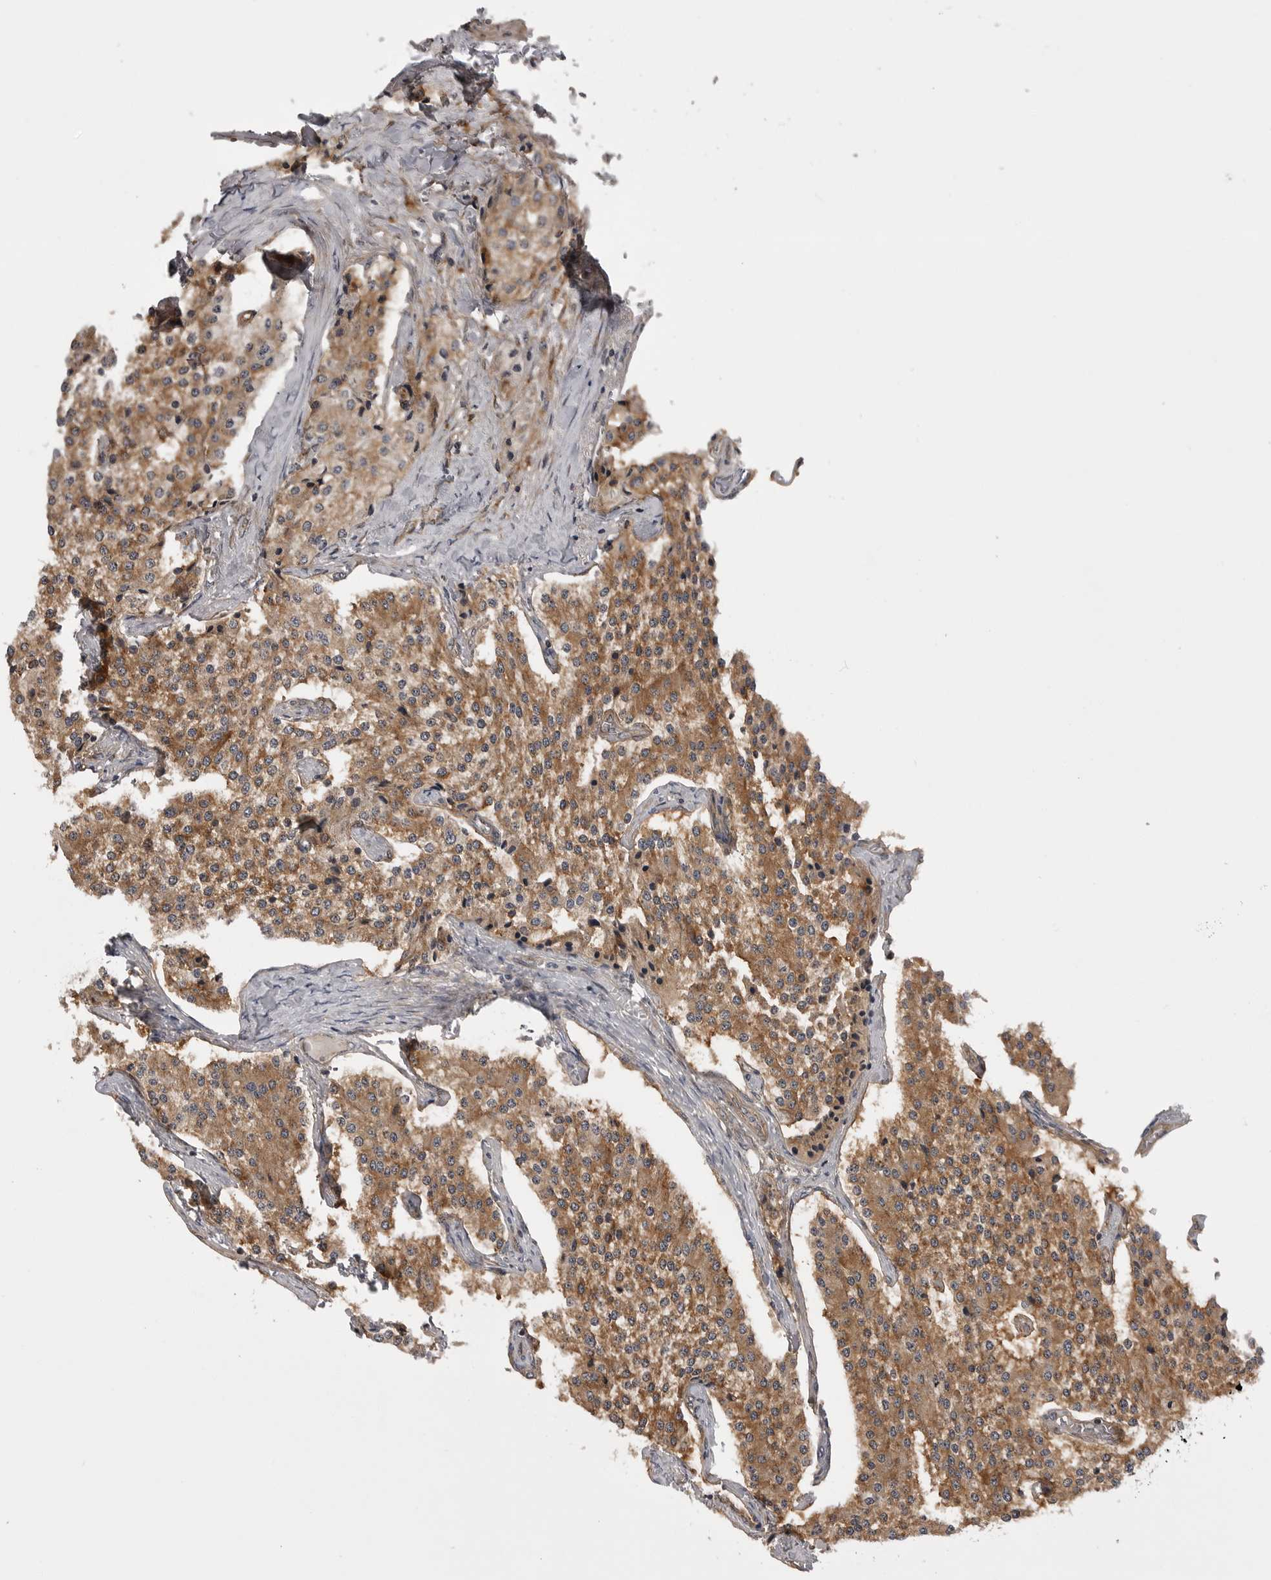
{"staining": {"intensity": "moderate", "quantity": ">75%", "location": "cytoplasmic/membranous"}, "tissue": "carcinoid", "cell_type": "Tumor cells", "image_type": "cancer", "snomed": [{"axis": "morphology", "description": "Carcinoid, malignant, NOS"}, {"axis": "topography", "description": "Colon"}], "caption": "Human carcinoid stained with a brown dye demonstrates moderate cytoplasmic/membranous positive staining in approximately >75% of tumor cells.", "gene": "LRRC45", "patient": {"sex": "female", "age": 52}}